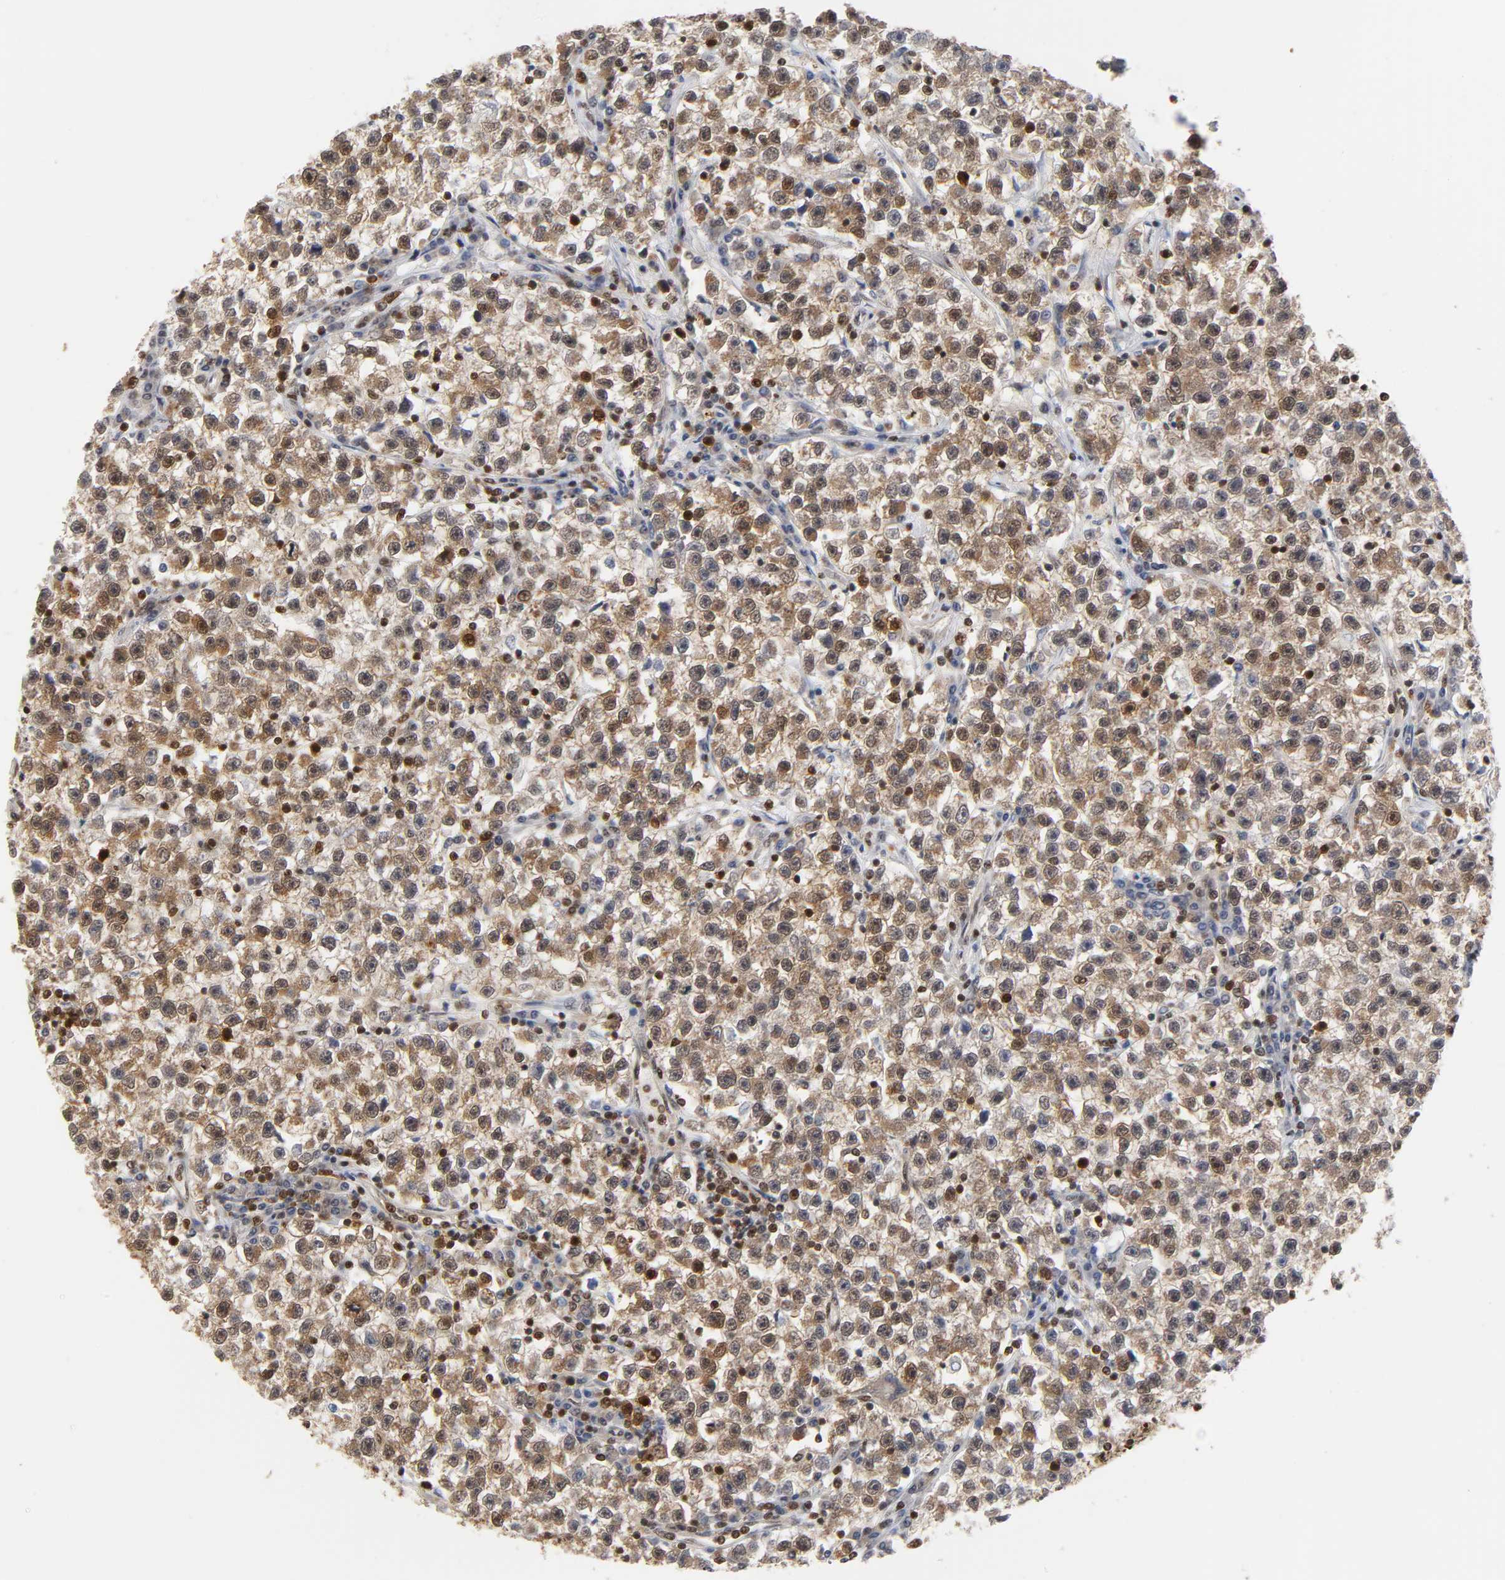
{"staining": {"intensity": "moderate", "quantity": ">75%", "location": "cytoplasmic/membranous,nuclear"}, "tissue": "testis cancer", "cell_type": "Tumor cells", "image_type": "cancer", "snomed": [{"axis": "morphology", "description": "Seminoma, NOS"}, {"axis": "topography", "description": "Testis"}], "caption": "Immunohistochemistry of human testis seminoma reveals medium levels of moderate cytoplasmic/membranous and nuclear expression in approximately >75% of tumor cells. The staining is performed using DAB (3,3'-diaminobenzidine) brown chromogen to label protein expression. The nuclei are counter-stained blue using hematoxylin.", "gene": "ILKAP", "patient": {"sex": "male", "age": 22}}